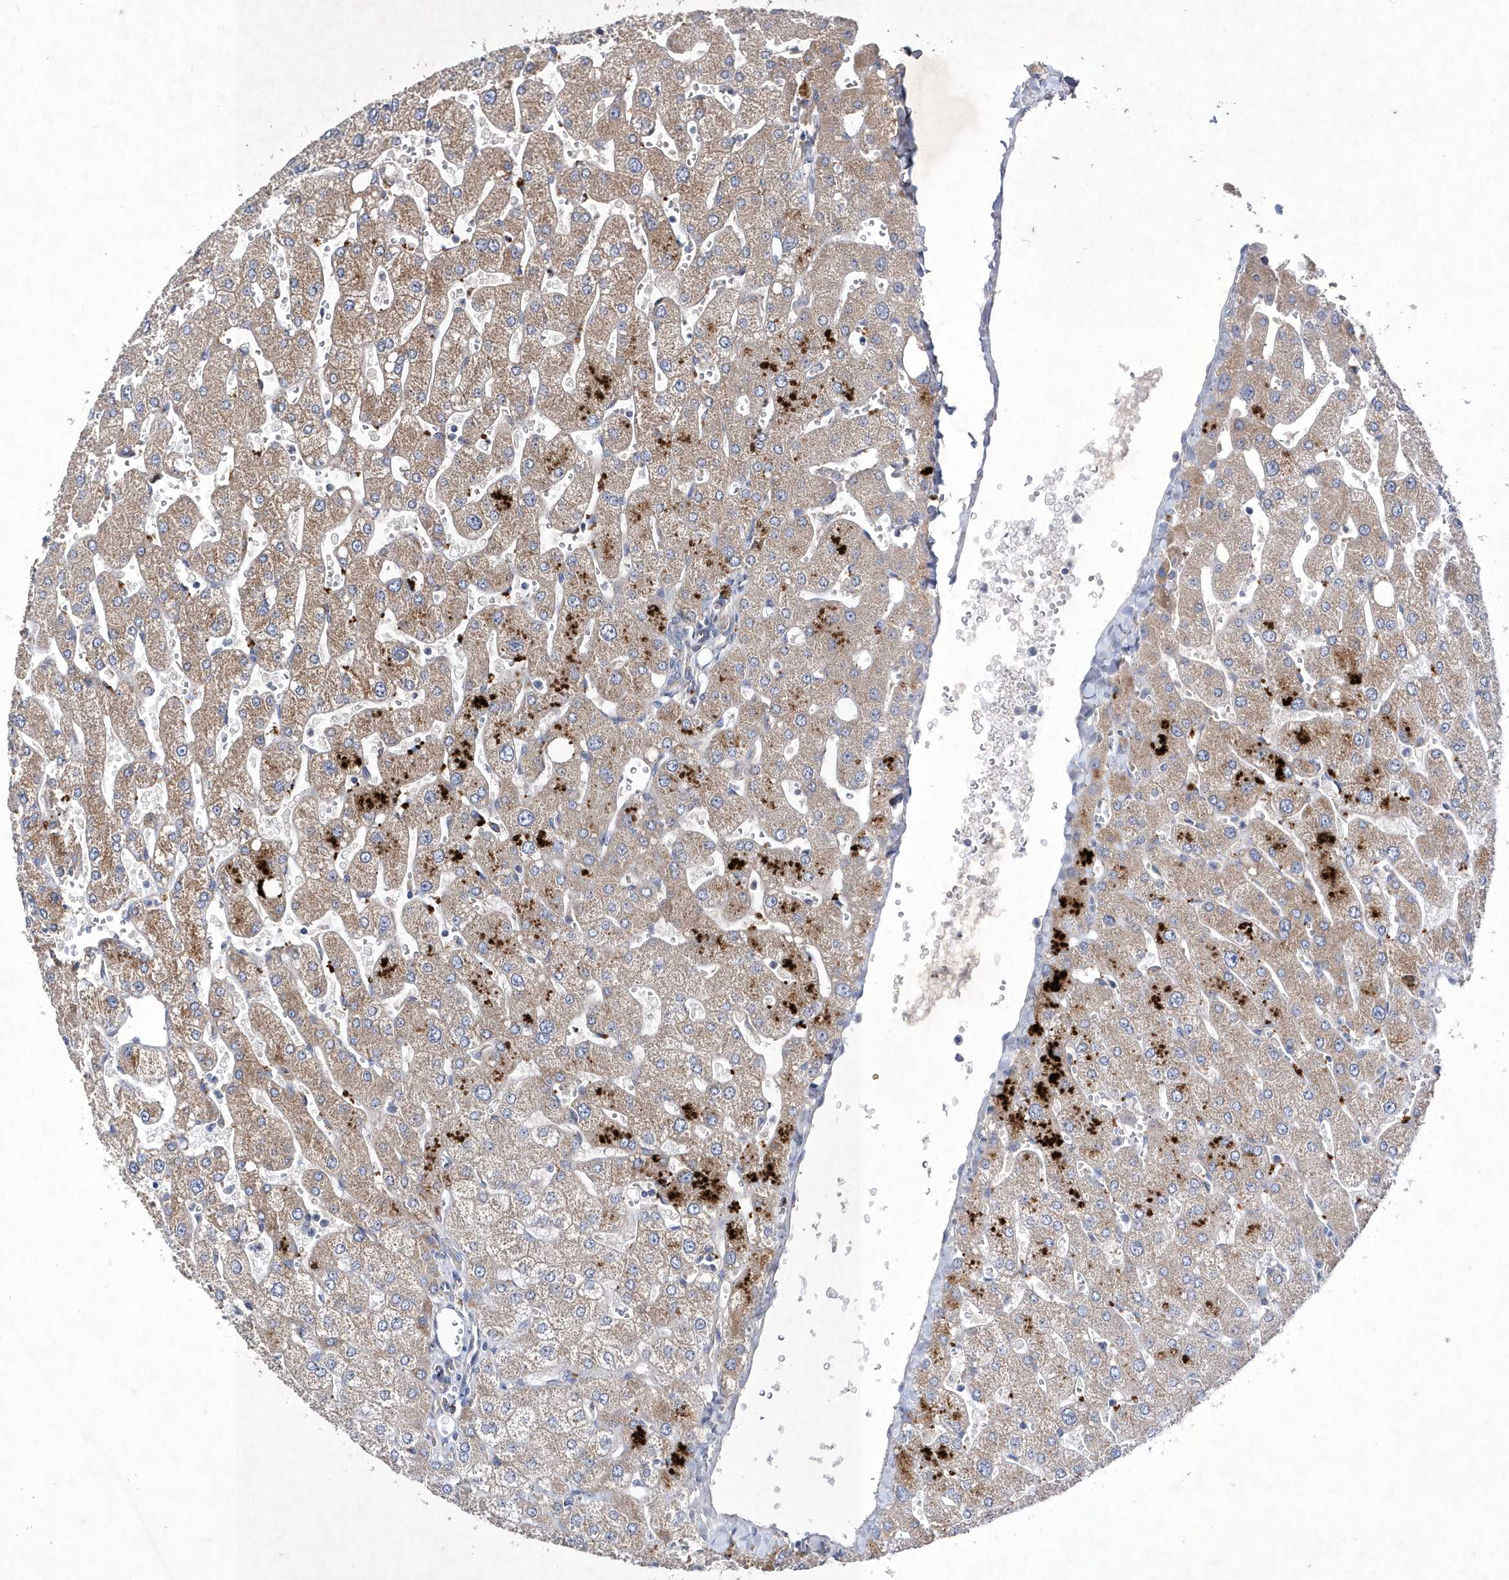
{"staining": {"intensity": "negative", "quantity": "none", "location": "none"}, "tissue": "liver", "cell_type": "Cholangiocytes", "image_type": "normal", "snomed": [{"axis": "morphology", "description": "Normal tissue, NOS"}, {"axis": "topography", "description": "Liver"}], "caption": "Immunohistochemistry micrograph of benign liver stained for a protein (brown), which demonstrates no positivity in cholangiocytes.", "gene": "METTL8", "patient": {"sex": "male", "age": 55}}